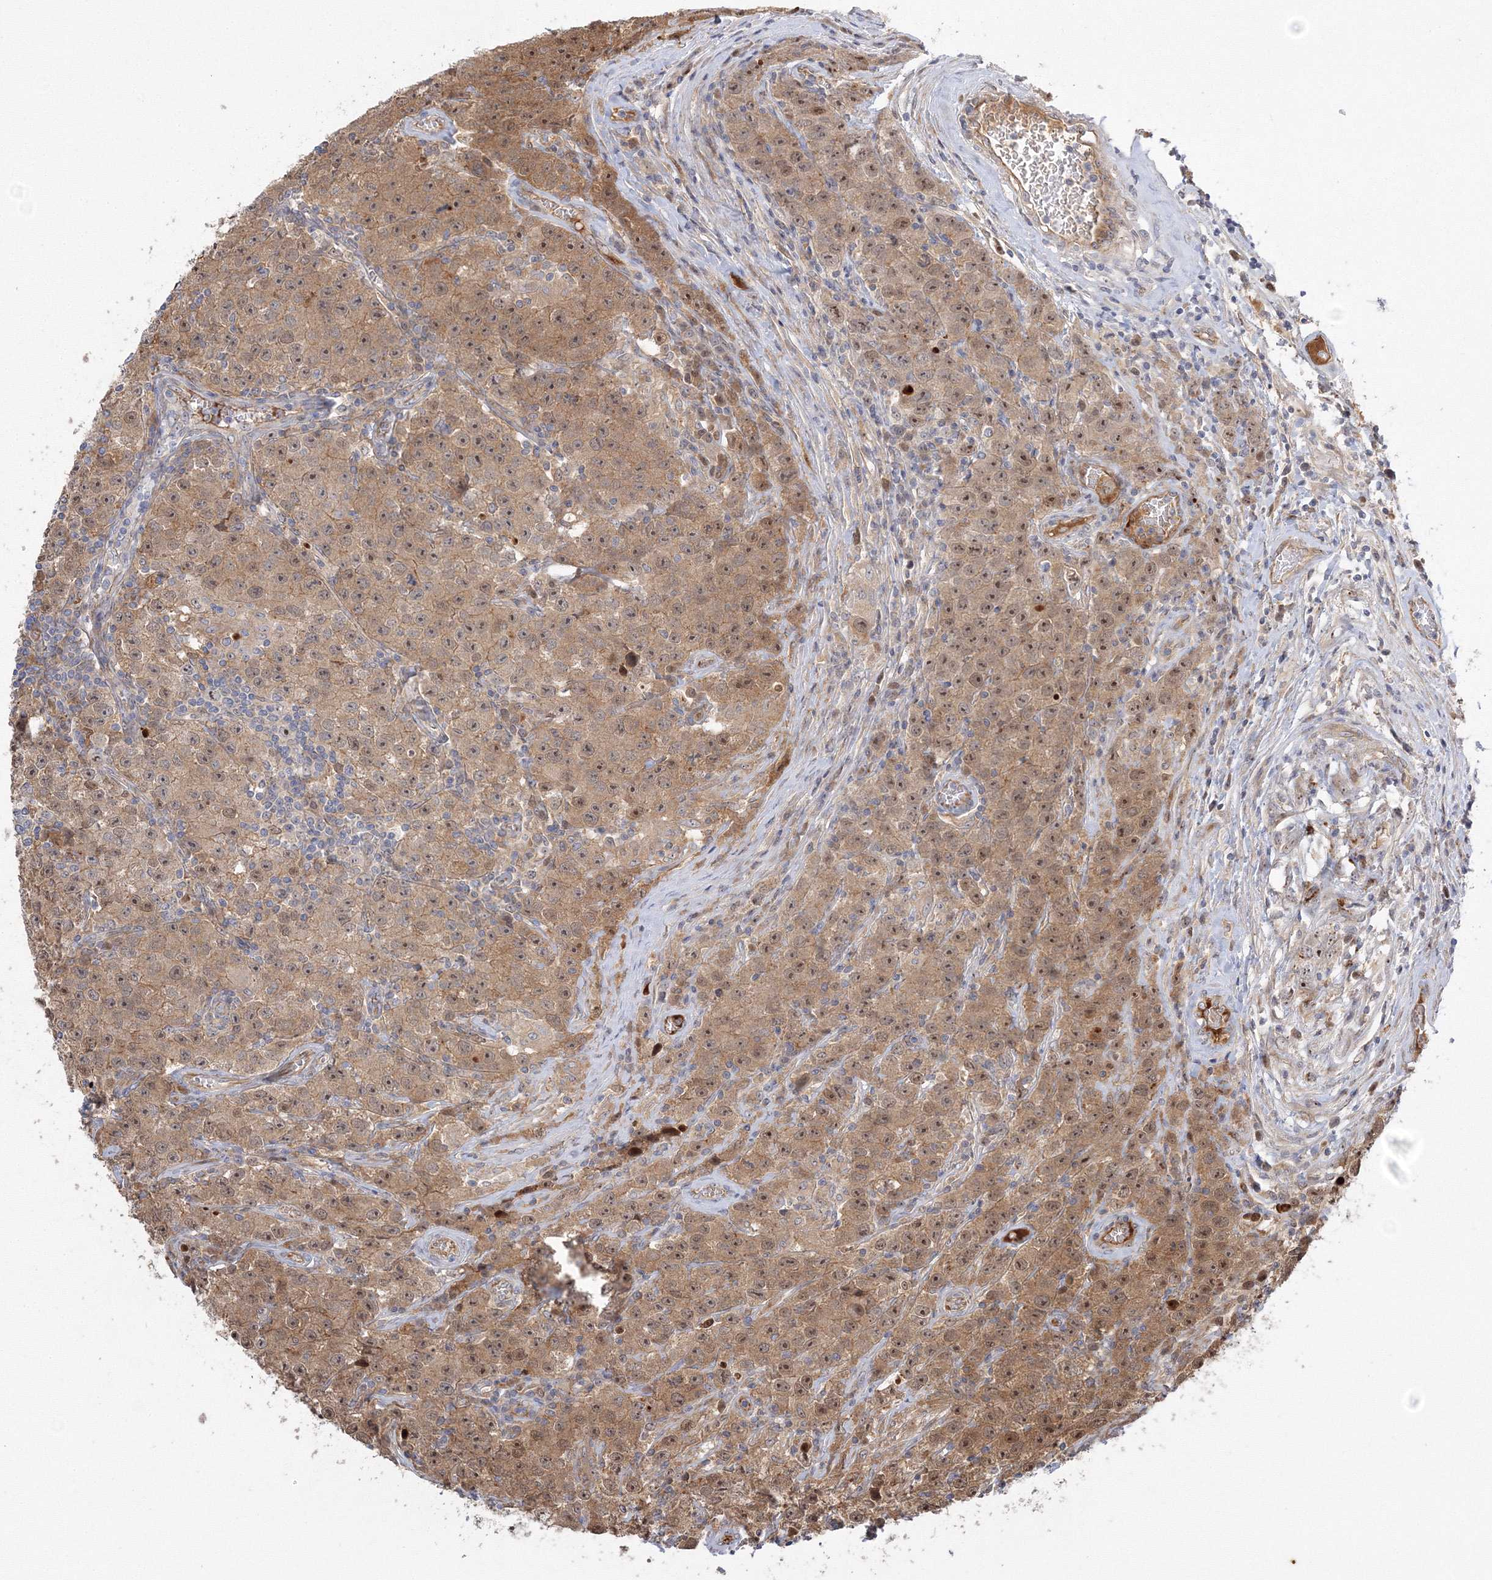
{"staining": {"intensity": "moderate", "quantity": "25%-75%", "location": "cytoplasmic/membranous,nuclear"}, "tissue": "testis cancer", "cell_type": "Tumor cells", "image_type": "cancer", "snomed": [{"axis": "morphology", "description": "Seminoma, NOS"}, {"axis": "morphology", "description": "Carcinoma, Embryonal, NOS"}, {"axis": "topography", "description": "Testis"}], "caption": "This micrograph exhibits IHC staining of human embryonal carcinoma (testis), with medium moderate cytoplasmic/membranous and nuclear expression in about 25%-75% of tumor cells.", "gene": "NPM3", "patient": {"sex": "male", "age": 43}}